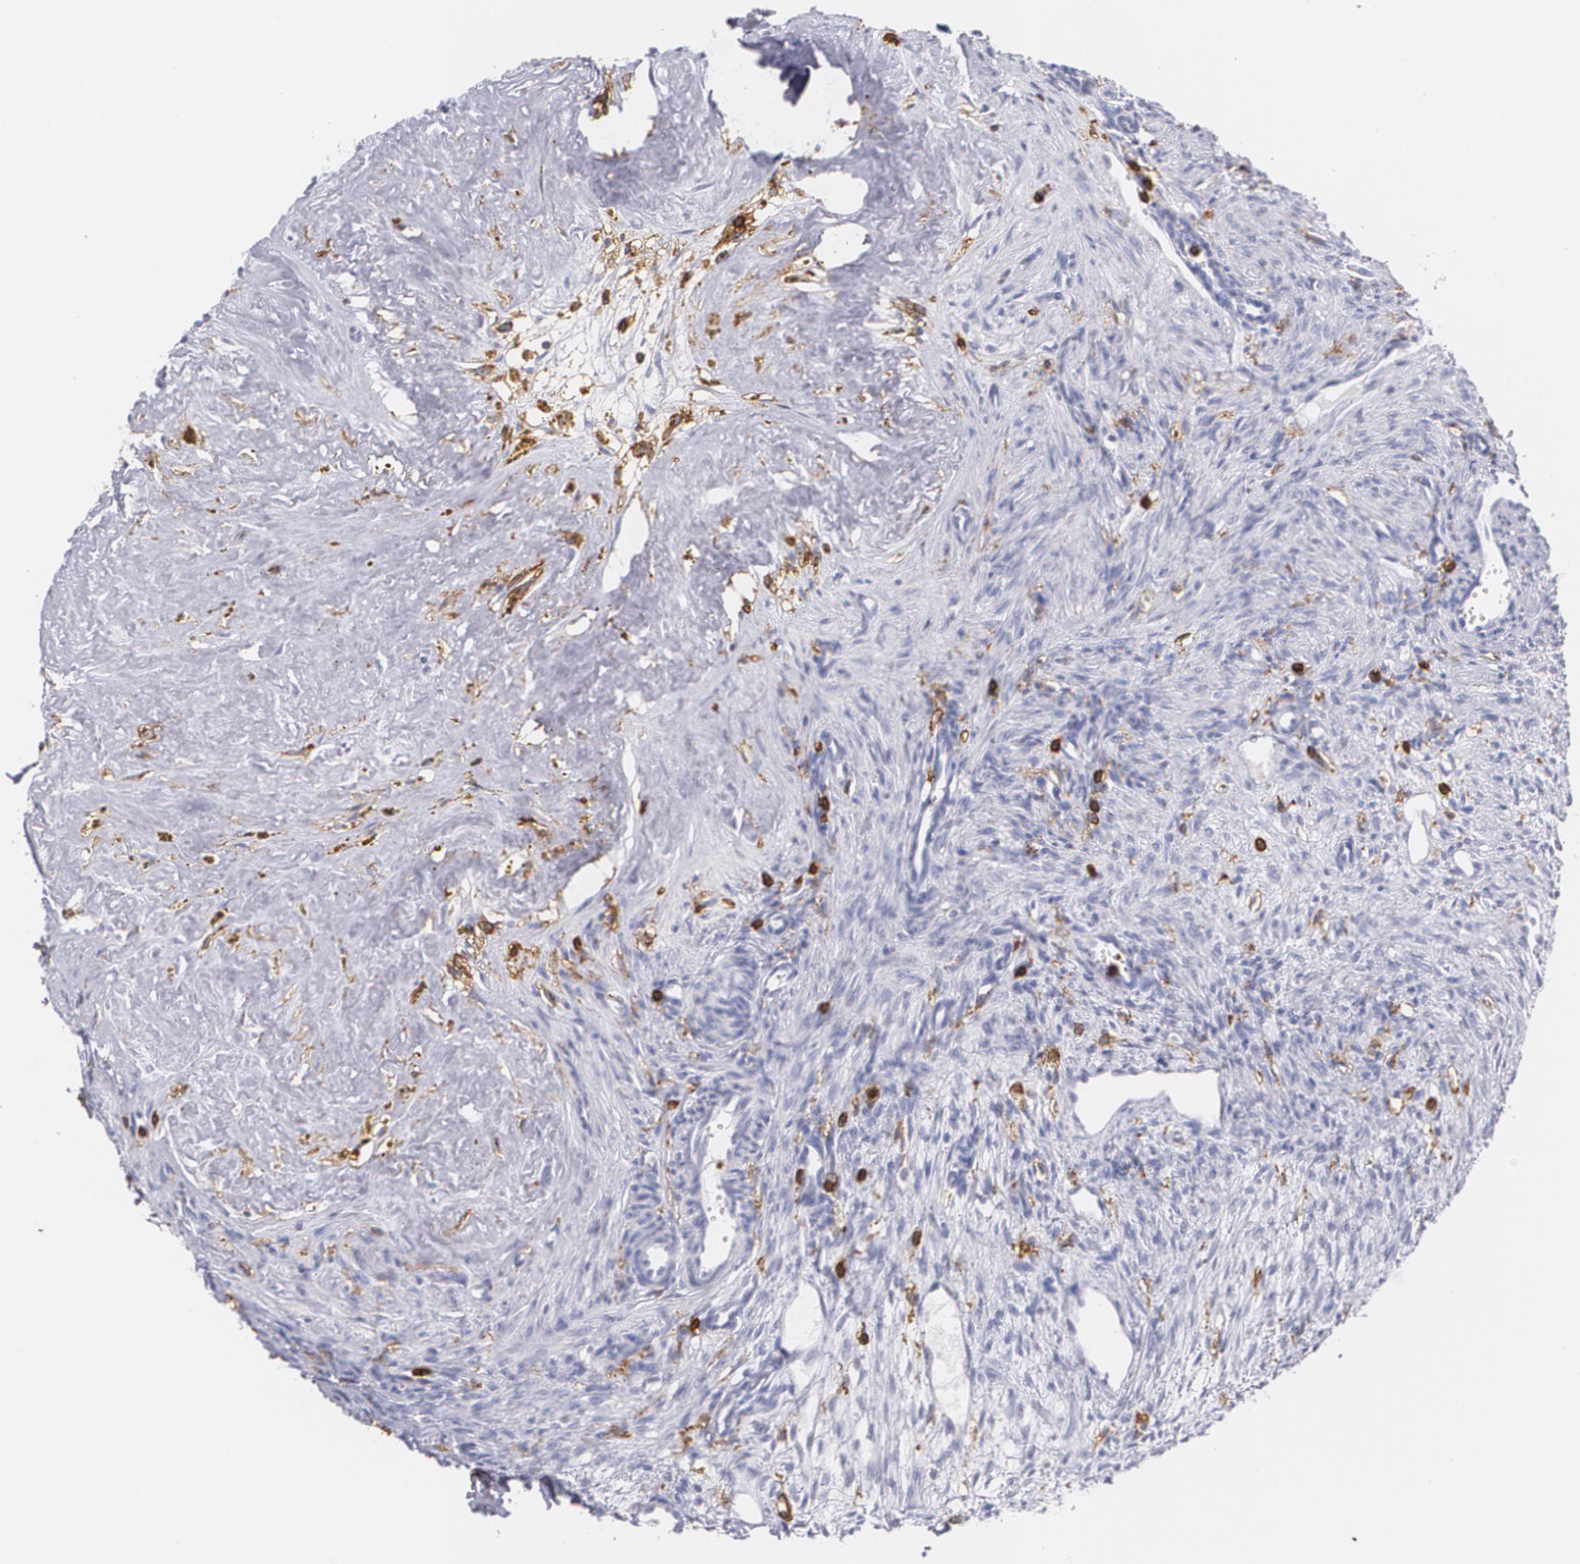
{"staining": {"intensity": "negative", "quantity": "none", "location": "none"}, "tissue": "ovary", "cell_type": "Follicle cells", "image_type": "normal", "snomed": [{"axis": "morphology", "description": "Normal tissue, NOS"}, {"axis": "topography", "description": "Ovary"}], "caption": "Follicle cells are negative for brown protein staining in normal ovary.", "gene": "PTPRC", "patient": {"sex": "female", "age": 33}}